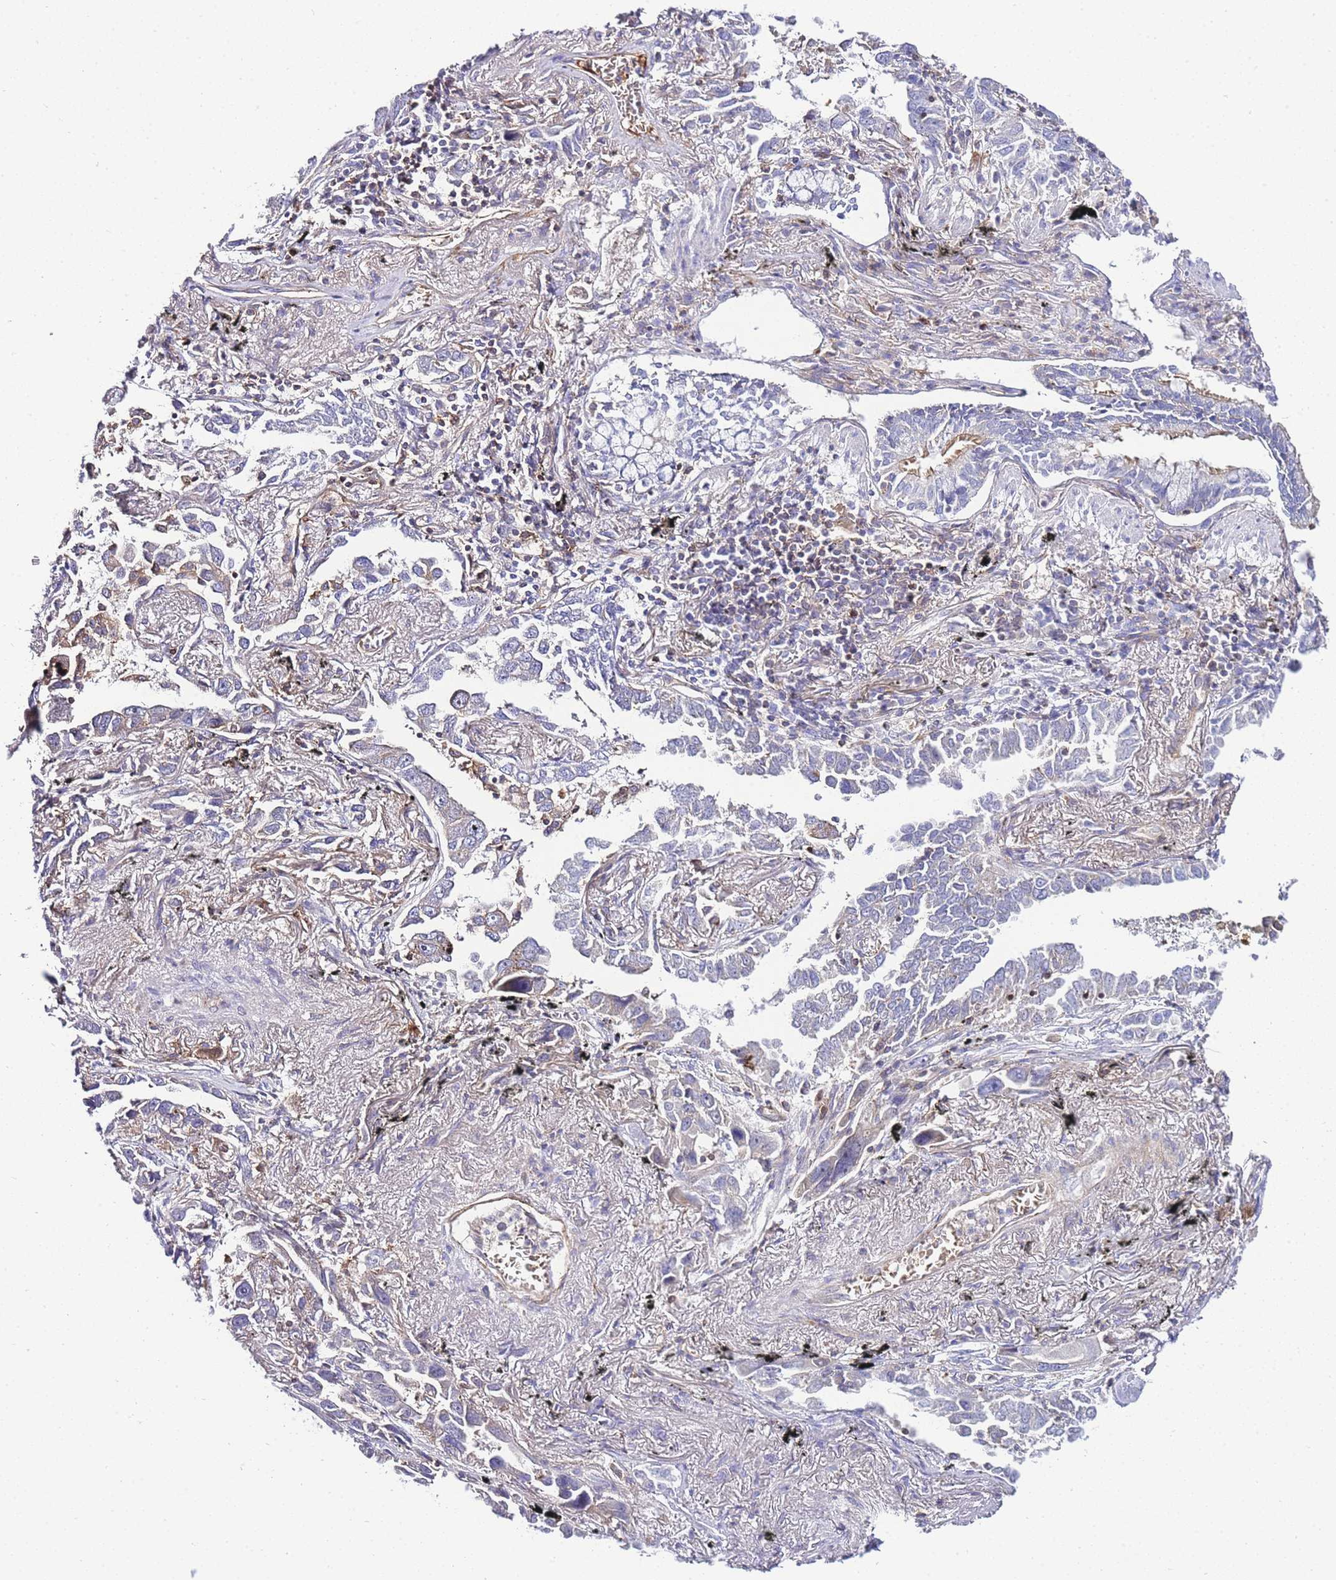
{"staining": {"intensity": "negative", "quantity": "none", "location": "none"}, "tissue": "lung cancer", "cell_type": "Tumor cells", "image_type": "cancer", "snomed": [{"axis": "morphology", "description": "Adenocarcinoma, NOS"}, {"axis": "topography", "description": "Lung"}], "caption": "Immunohistochemistry of lung cancer exhibits no expression in tumor cells.", "gene": "FBN3", "patient": {"sex": "male", "age": 67}}